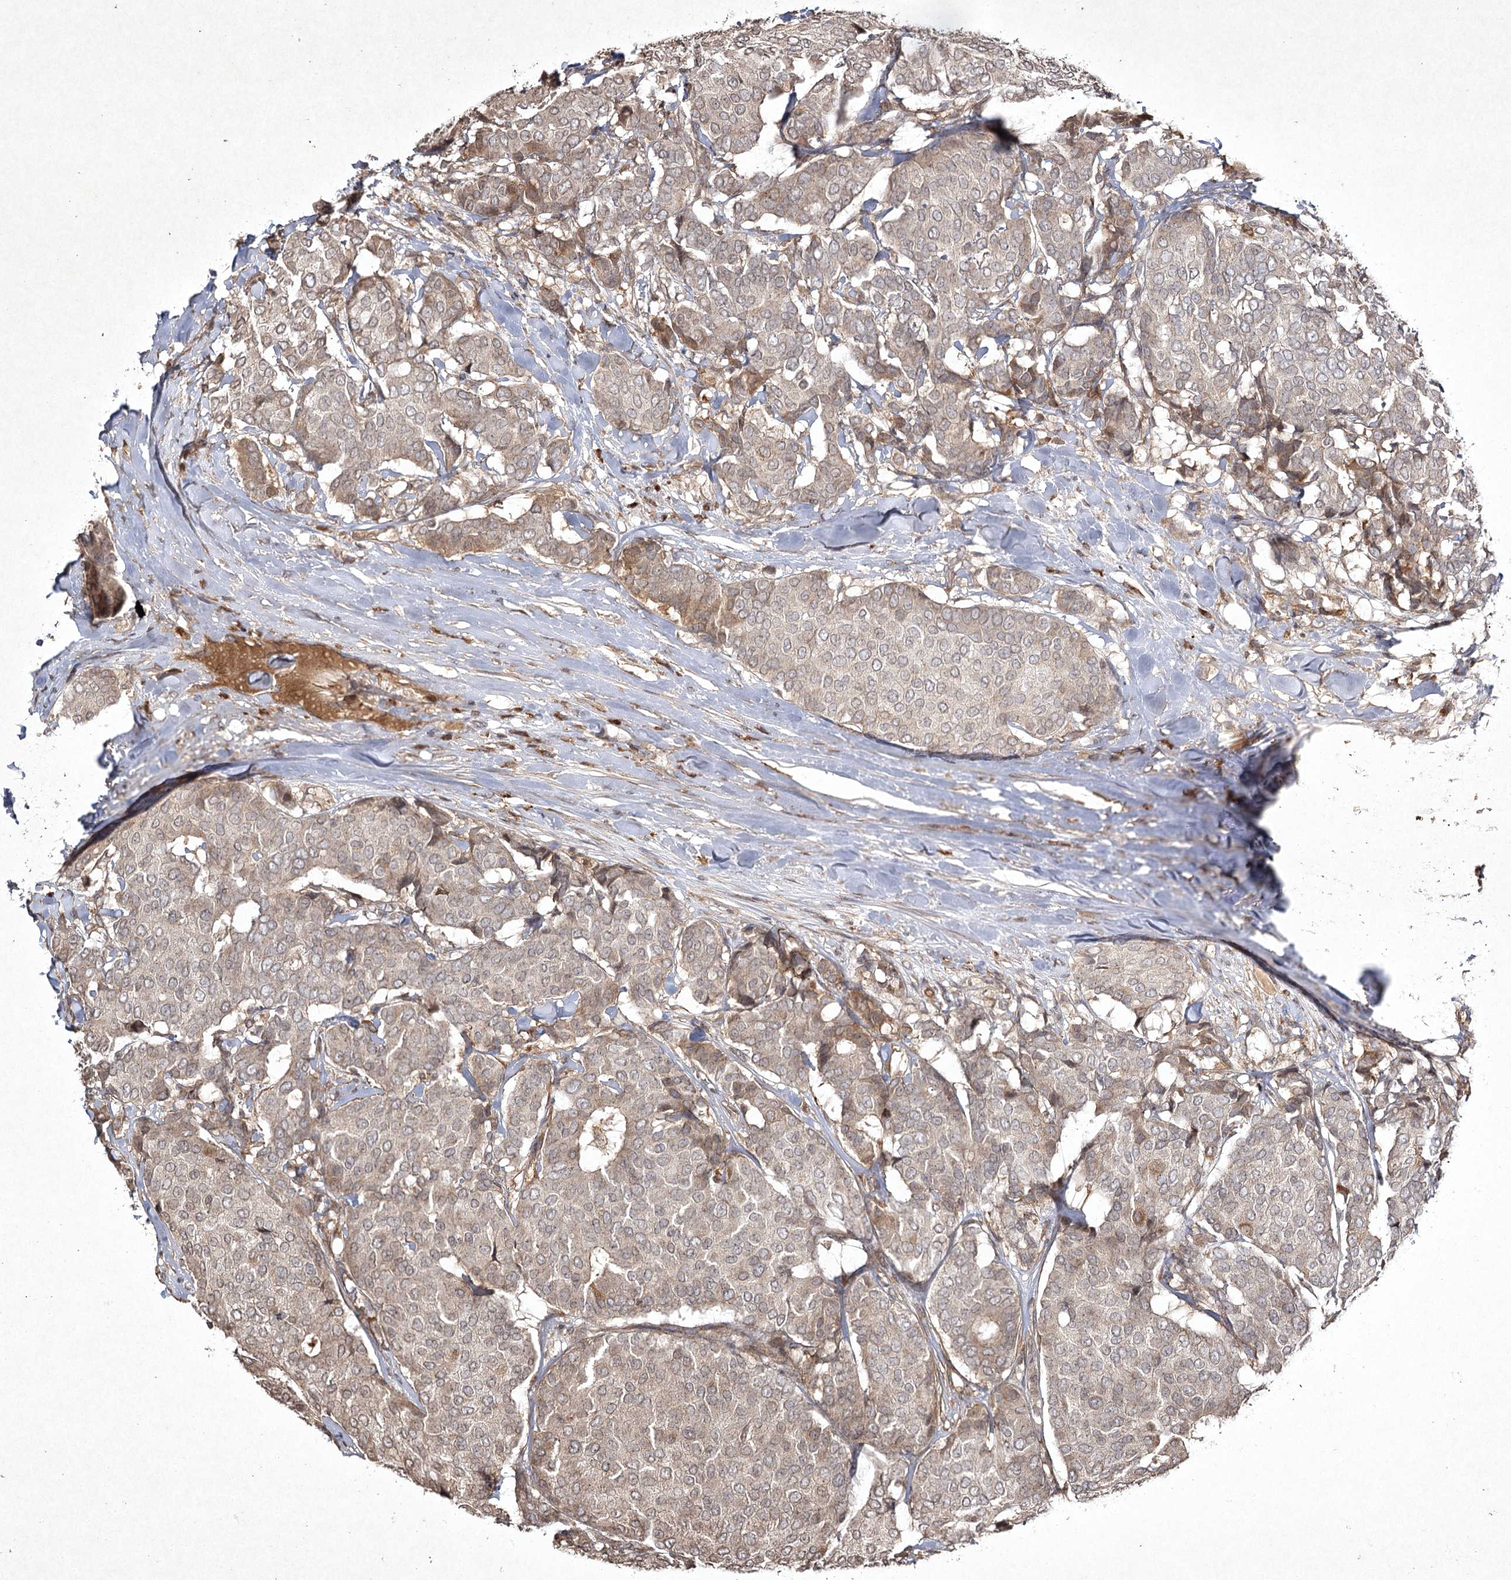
{"staining": {"intensity": "weak", "quantity": "25%-75%", "location": "cytoplasmic/membranous"}, "tissue": "breast cancer", "cell_type": "Tumor cells", "image_type": "cancer", "snomed": [{"axis": "morphology", "description": "Duct carcinoma"}, {"axis": "topography", "description": "Breast"}], "caption": "Tumor cells demonstrate low levels of weak cytoplasmic/membranous positivity in approximately 25%-75% of cells in breast cancer (infiltrating ductal carcinoma). (DAB (3,3'-diaminobenzidine) IHC, brown staining for protein, blue staining for nuclei).", "gene": "CYP2B6", "patient": {"sex": "female", "age": 75}}